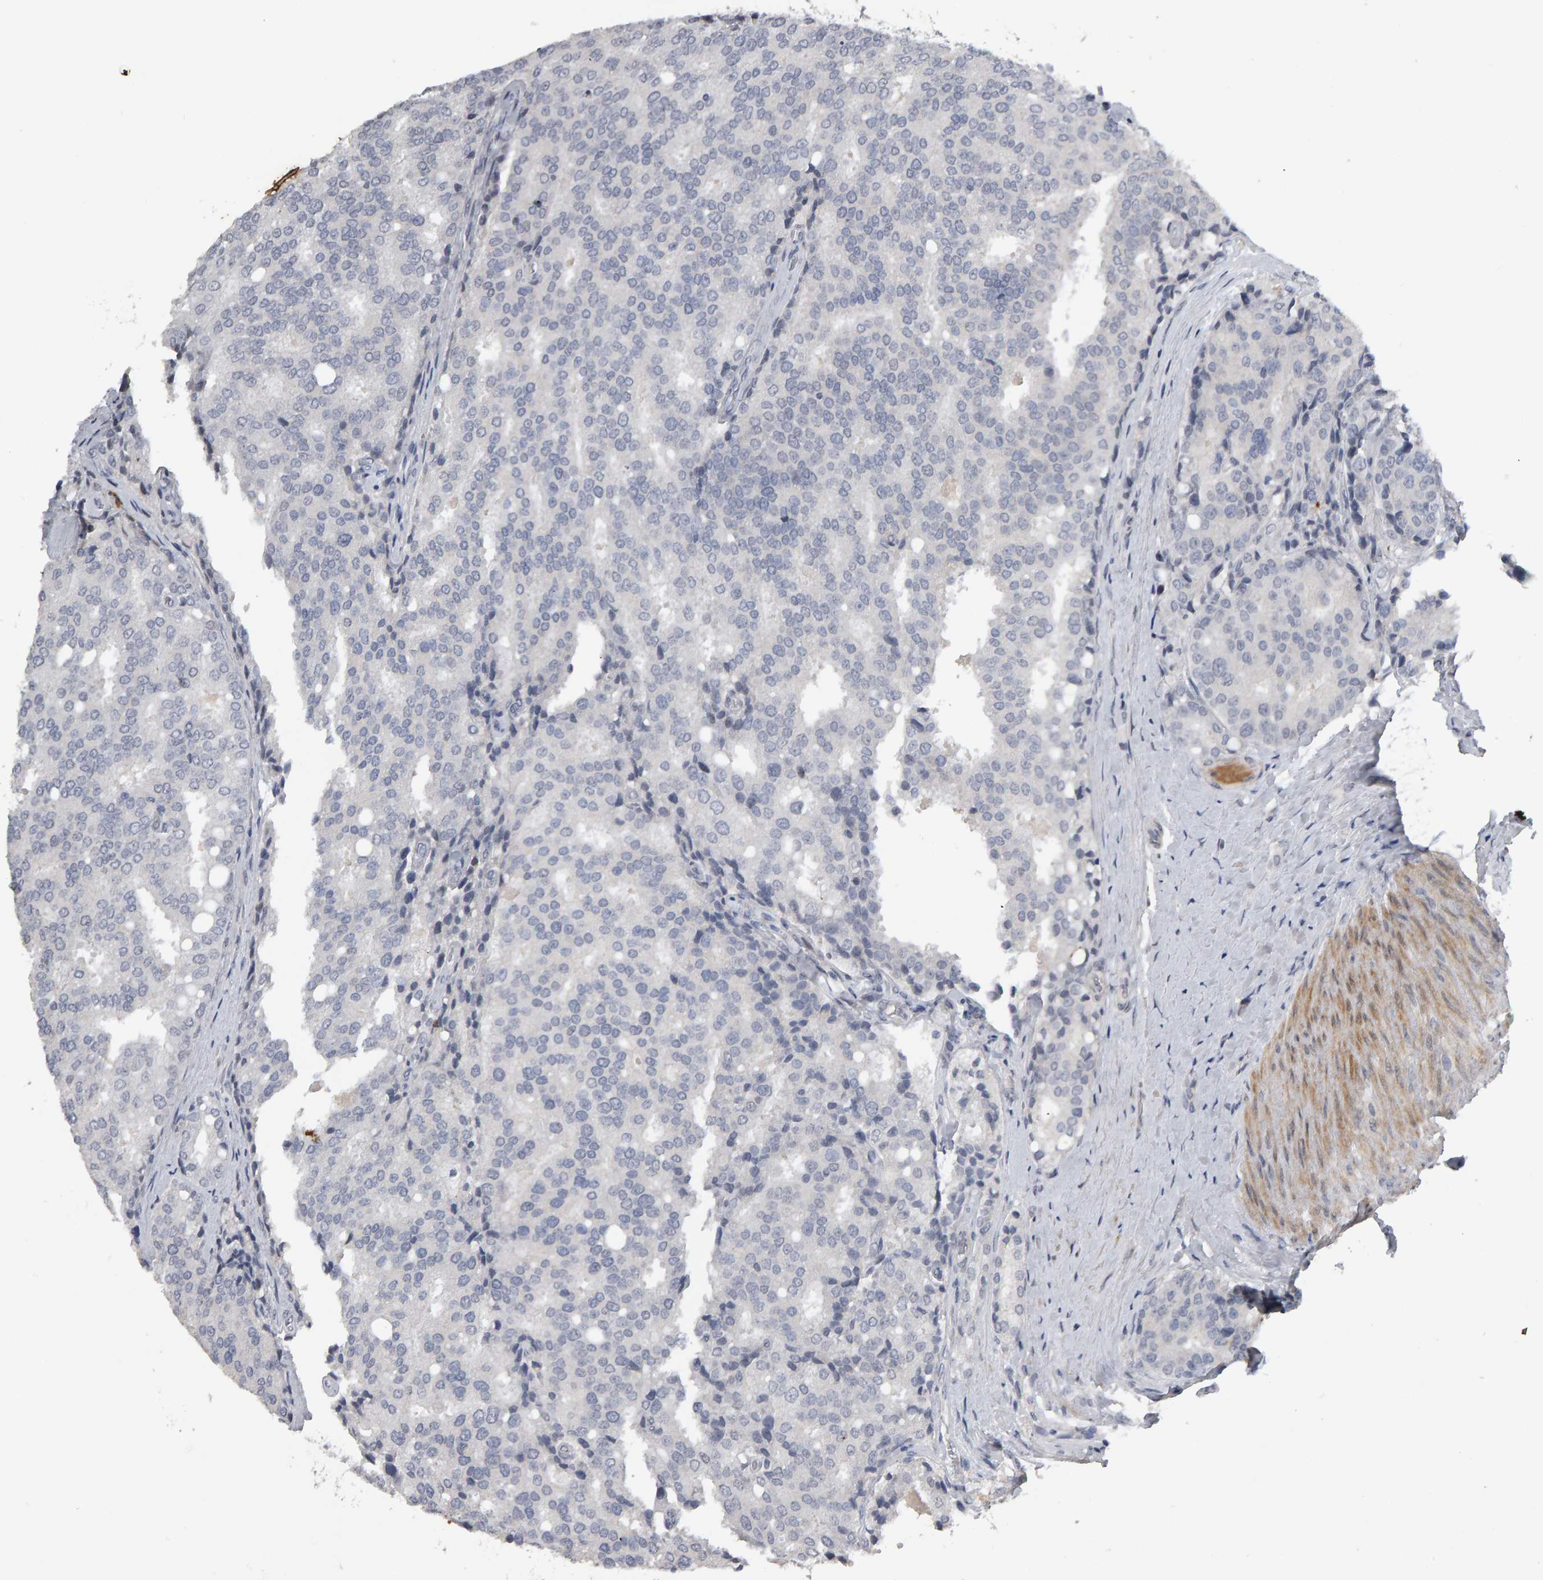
{"staining": {"intensity": "moderate", "quantity": "<25%", "location": "cytoplasmic/membranous"}, "tissue": "prostate cancer", "cell_type": "Tumor cells", "image_type": "cancer", "snomed": [{"axis": "morphology", "description": "Adenocarcinoma, High grade"}, {"axis": "topography", "description": "Prostate"}], "caption": "About <25% of tumor cells in human prostate adenocarcinoma (high-grade) display moderate cytoplasmic/membranous protein positivity as visualized by brown immunohistochemical staining.", "gene": "IPO8", "patient": {"sex": "male", "age": 50}}